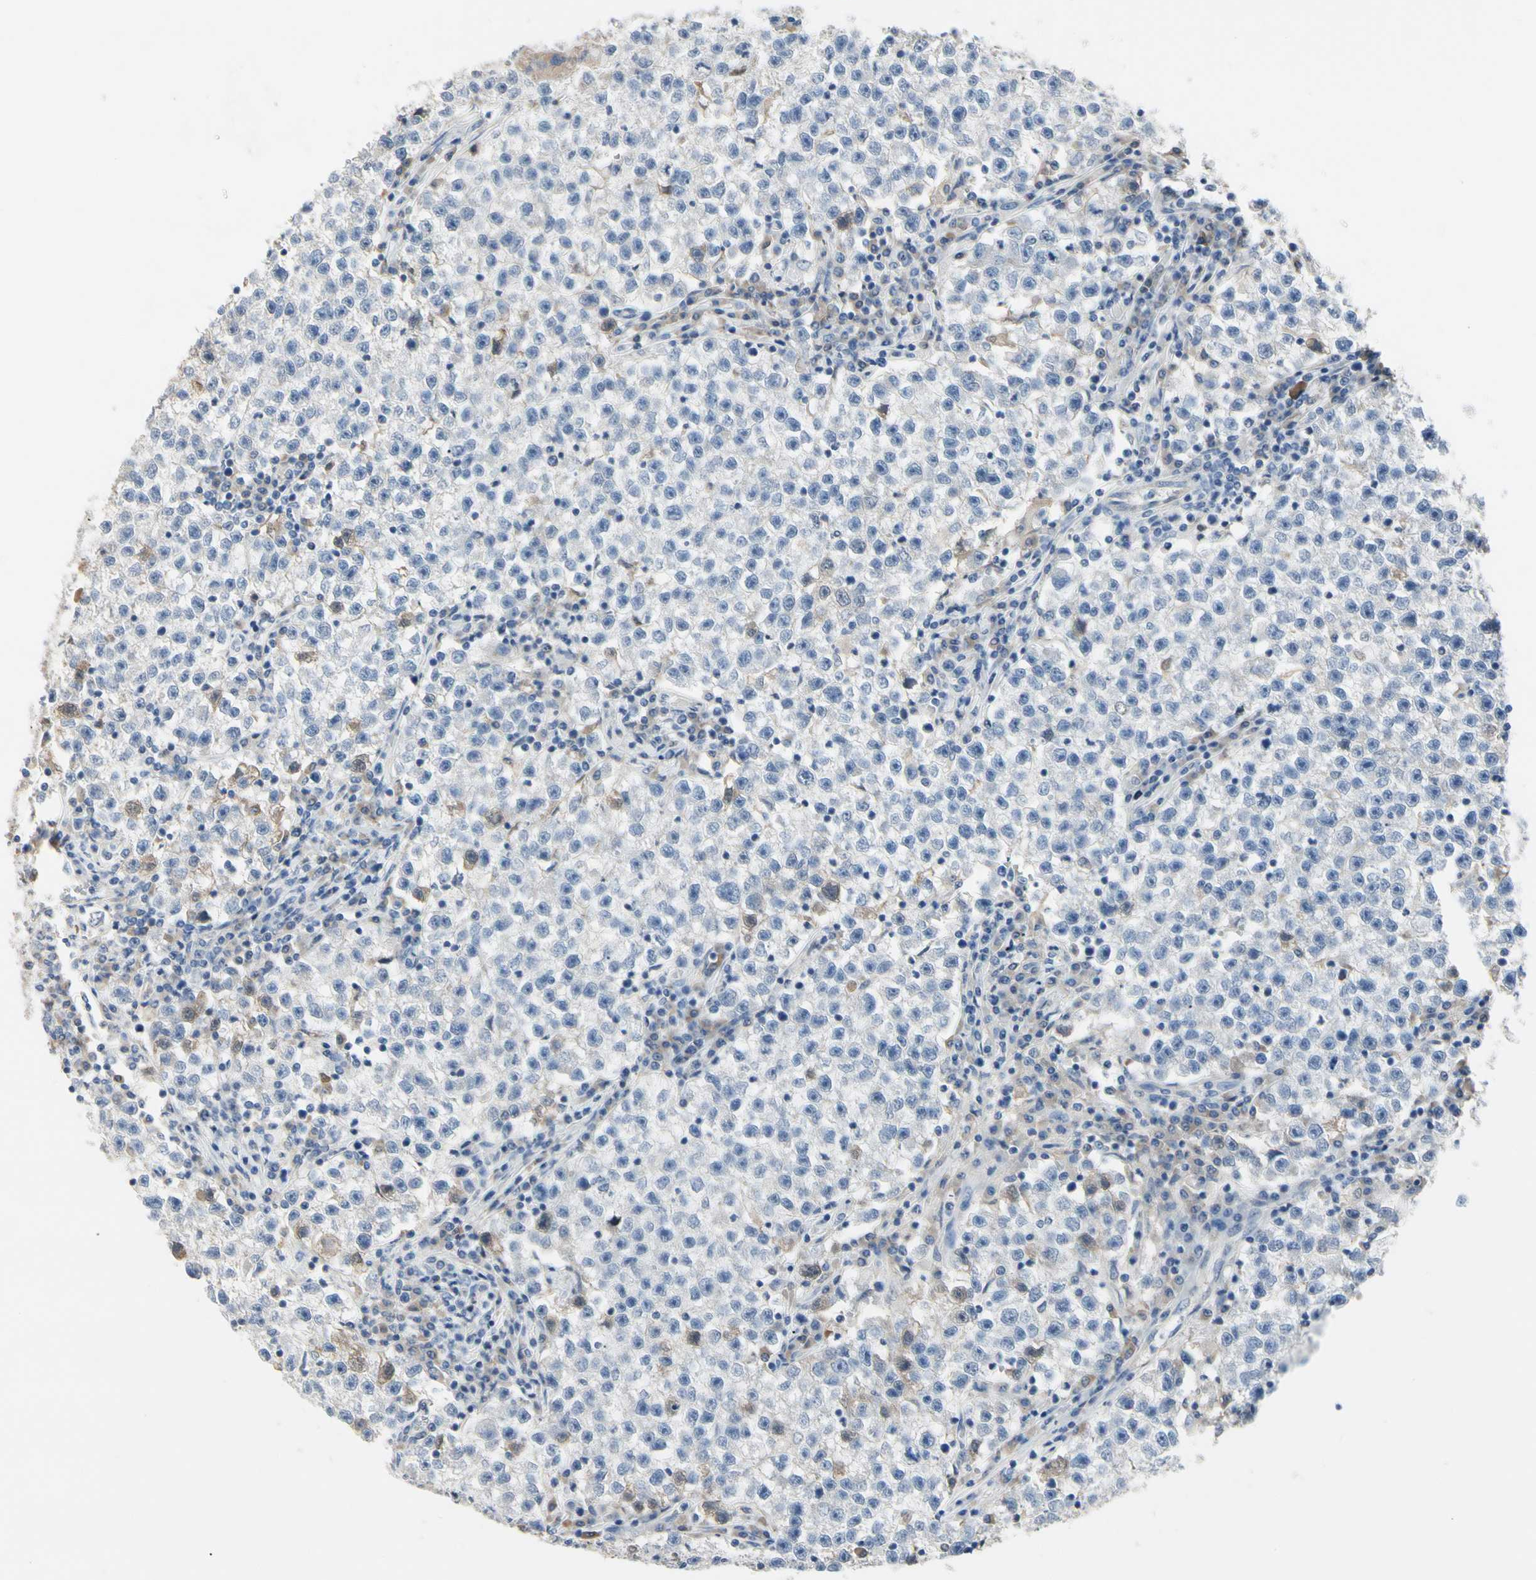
{"staining": {"intensity": "weak", "quantity": "<25%", "location": "cytoplasmic/membranous"}, "tissue": "testis cancer", "cell_type": "Tumor cells", "image_type": "cancer", "snomed": [{"axis": "morphology", "description": "Seminoma, NOS"}, {"axis": "topography", "description": "Testis"}], "caption": "IHC histopathology image of seminoma (testis) stained for a protein (brown), which displays no positivity in tumor cells.", "gene": "ECRG4", "patient": {"sex": "male", "age": 22}}